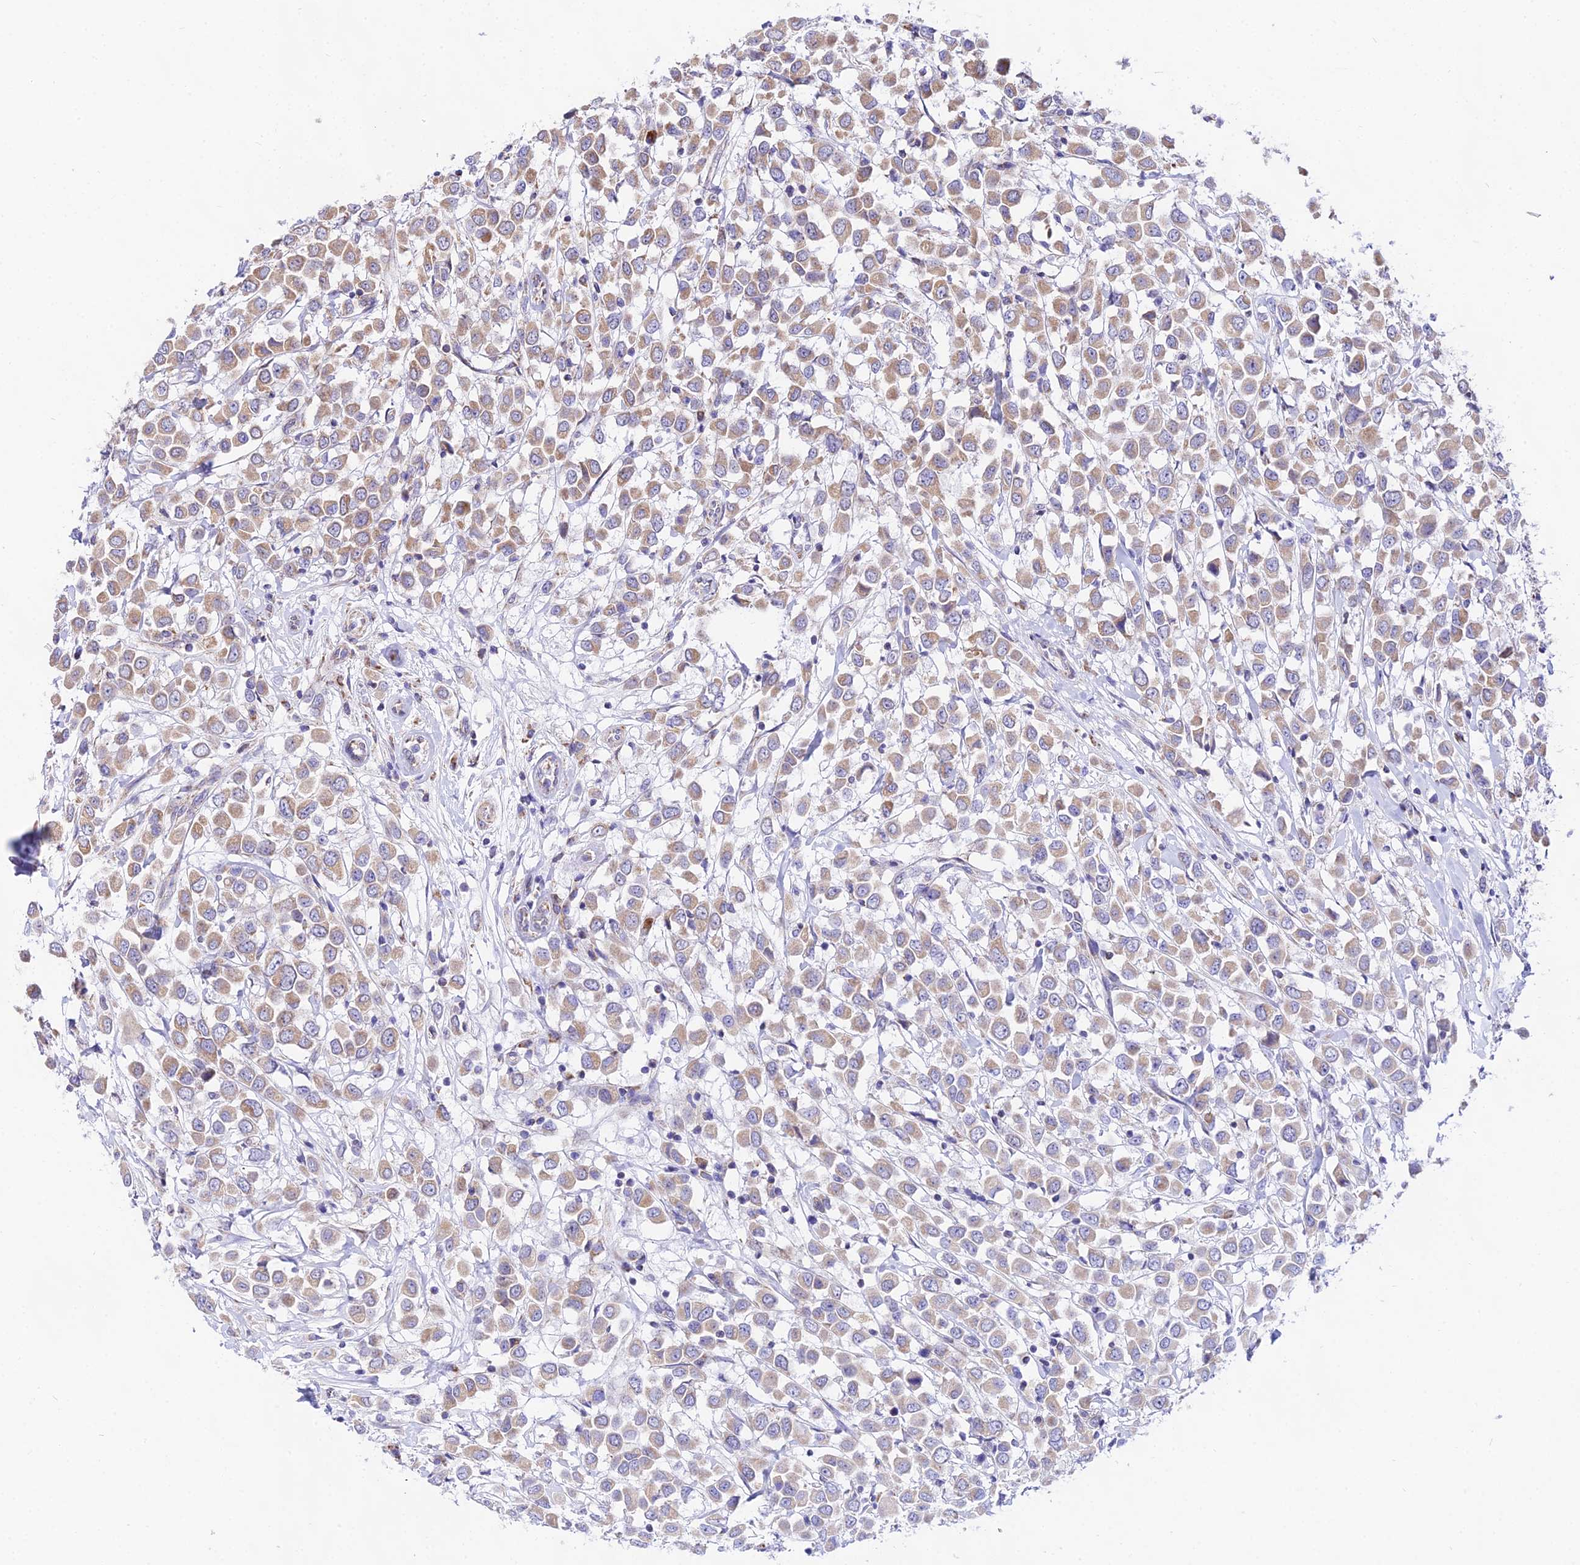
{"staining": {"intensity": "weak", "quantity": "25%-75%", "location": "cytoplasmic/membranous"}, "tissue": "breast cancer", "cell_type": "Tumor cells", "image_type": "cancer", "snomed": [{"axis": "morphology", "description": "Duct carcinoma"}, {"axis": "topography", "description": "Breast"}], "caption": "DAB (3,3'-diaminobenzidine) immunohistochemical staining of breast cancer (intraductal carcinoma) reveals weak cytoplasmic/membranous protein expression in approximately 25%-75% of tumor cells.", "gene": "ATP5PB", "patient": {"sex": "female", "age": 61}}